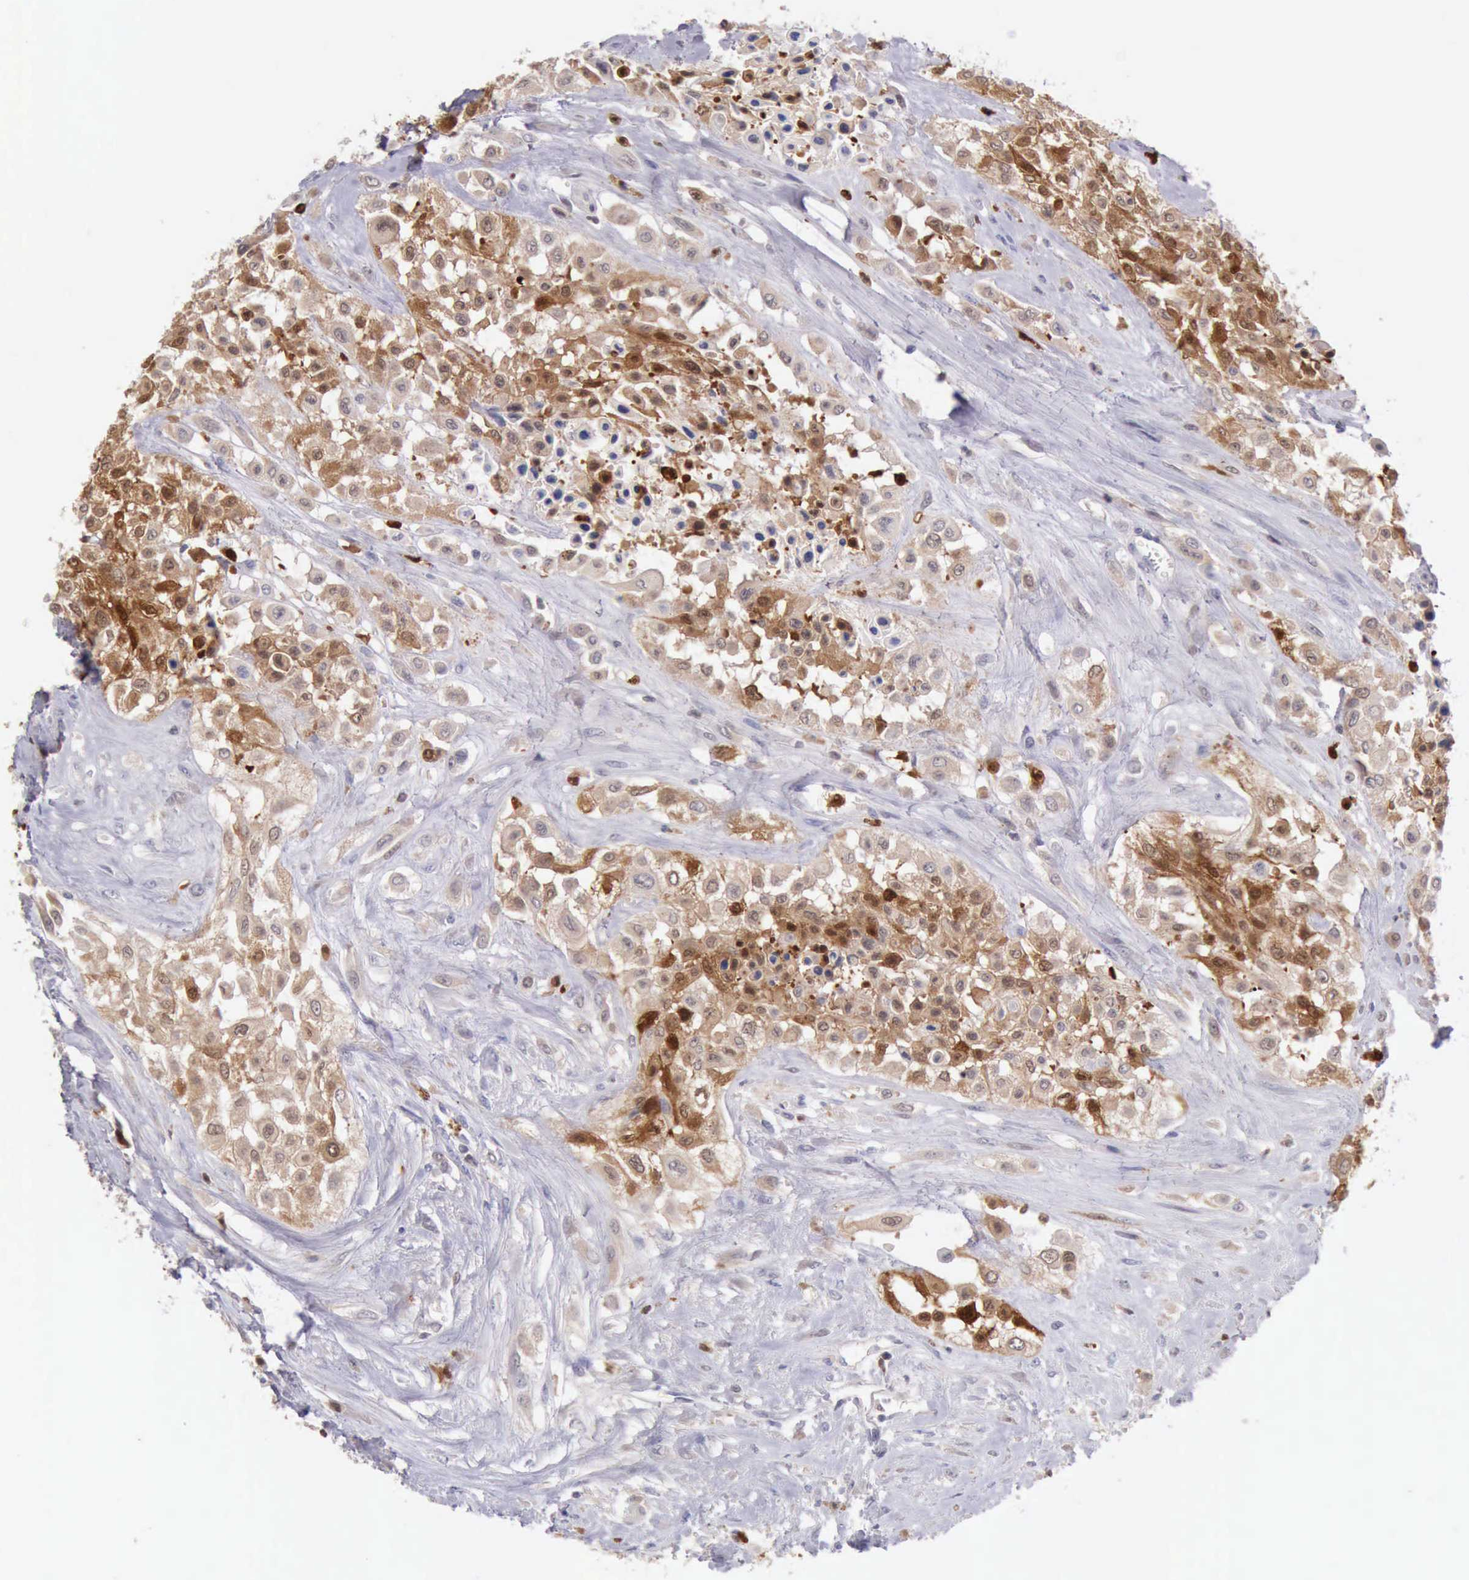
{"staining": {"intensity": "moderate", "quantity": ">75%", "location": "cytoplasmic/membranous"}, "tissue": "urothelial cancer", "cell_type": "Tumor cells", "image_type": "cancer", "snomed": [{"axis": "morphology", "description": "Urothelial carcinoma, High grade"}, {"axis": "topography", "description": "Urinary bladder"}], "caption": "Immunohistochemistry (IHC) histopathology image of neoplastic tissue: human high-grade urothelial carcinoma stained using immunohistochemistry reveals medium levels of moderate protein expression localized specifically in the cytoplasmic/membranous of tumor cells, appearing as a cytoplasmic/membranous brown color.", "gene": "CSTA", "patient": {"sex": "male", "age": 57}}